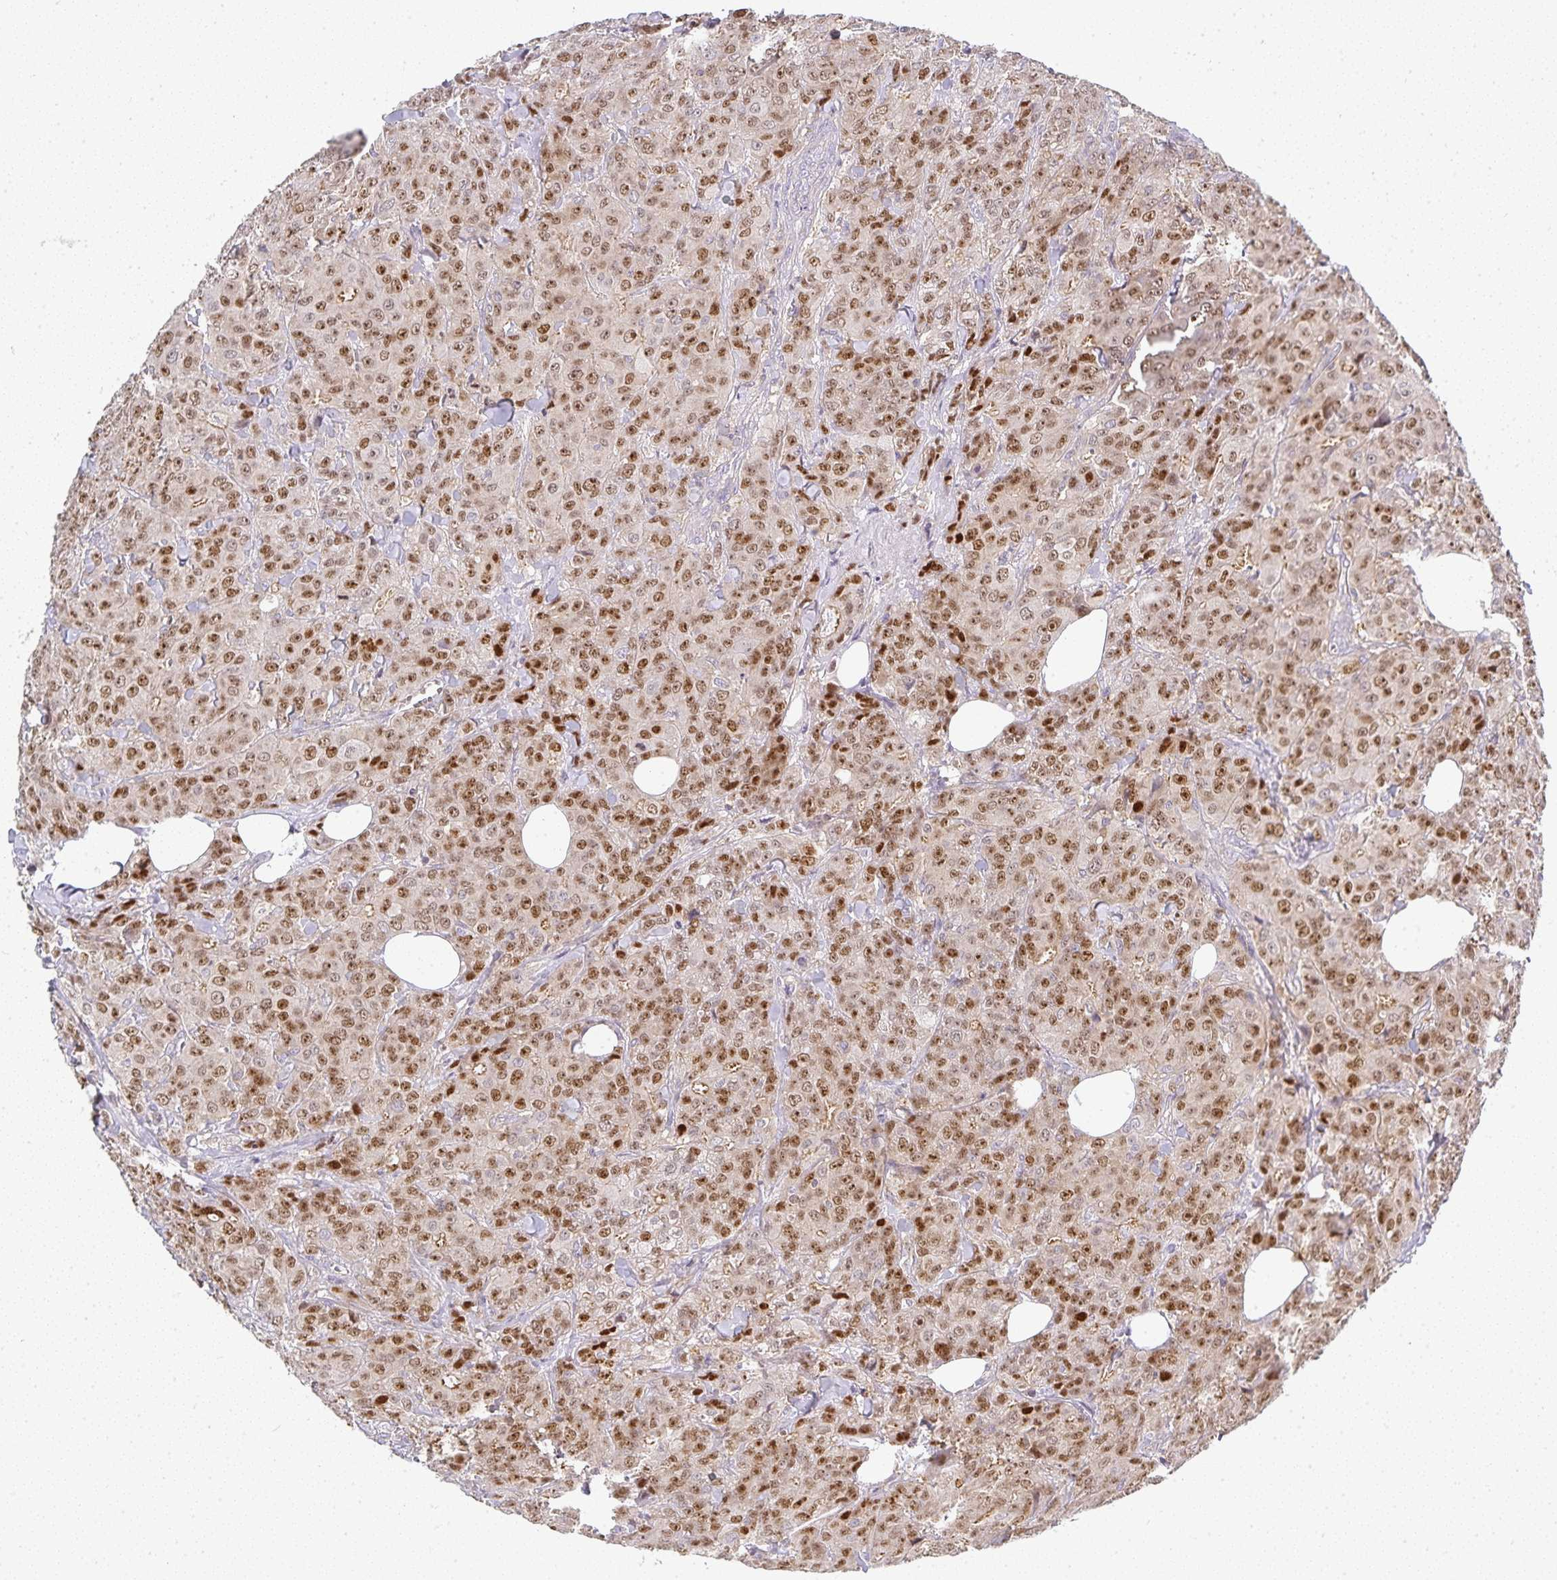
{"staining": {"intensity": "moderate", "quantity": ">75%", "location": "nuclear"}, "tissue": "breast cancer", "cell_type": "Tumor cells", "image_type": "cancer", "snomed": [{"axis": "morphology", "description": "Normal tissue, NOS"}, {"axis": "morphology", "description": "Duct carcinoma"}, {"axis": "topography", "description": "Breast"}], "caption": "Brown immunohistochemical staining in breast cancer (intraductal carcinoma) demonstrates moderate nuclear positivity in about >75% of tumor cells. (DAB IHC, brown staining for protein, blue staining for nuclei).", "gene": "GATA3", "patient": {"sex": "female", "age": 43}}